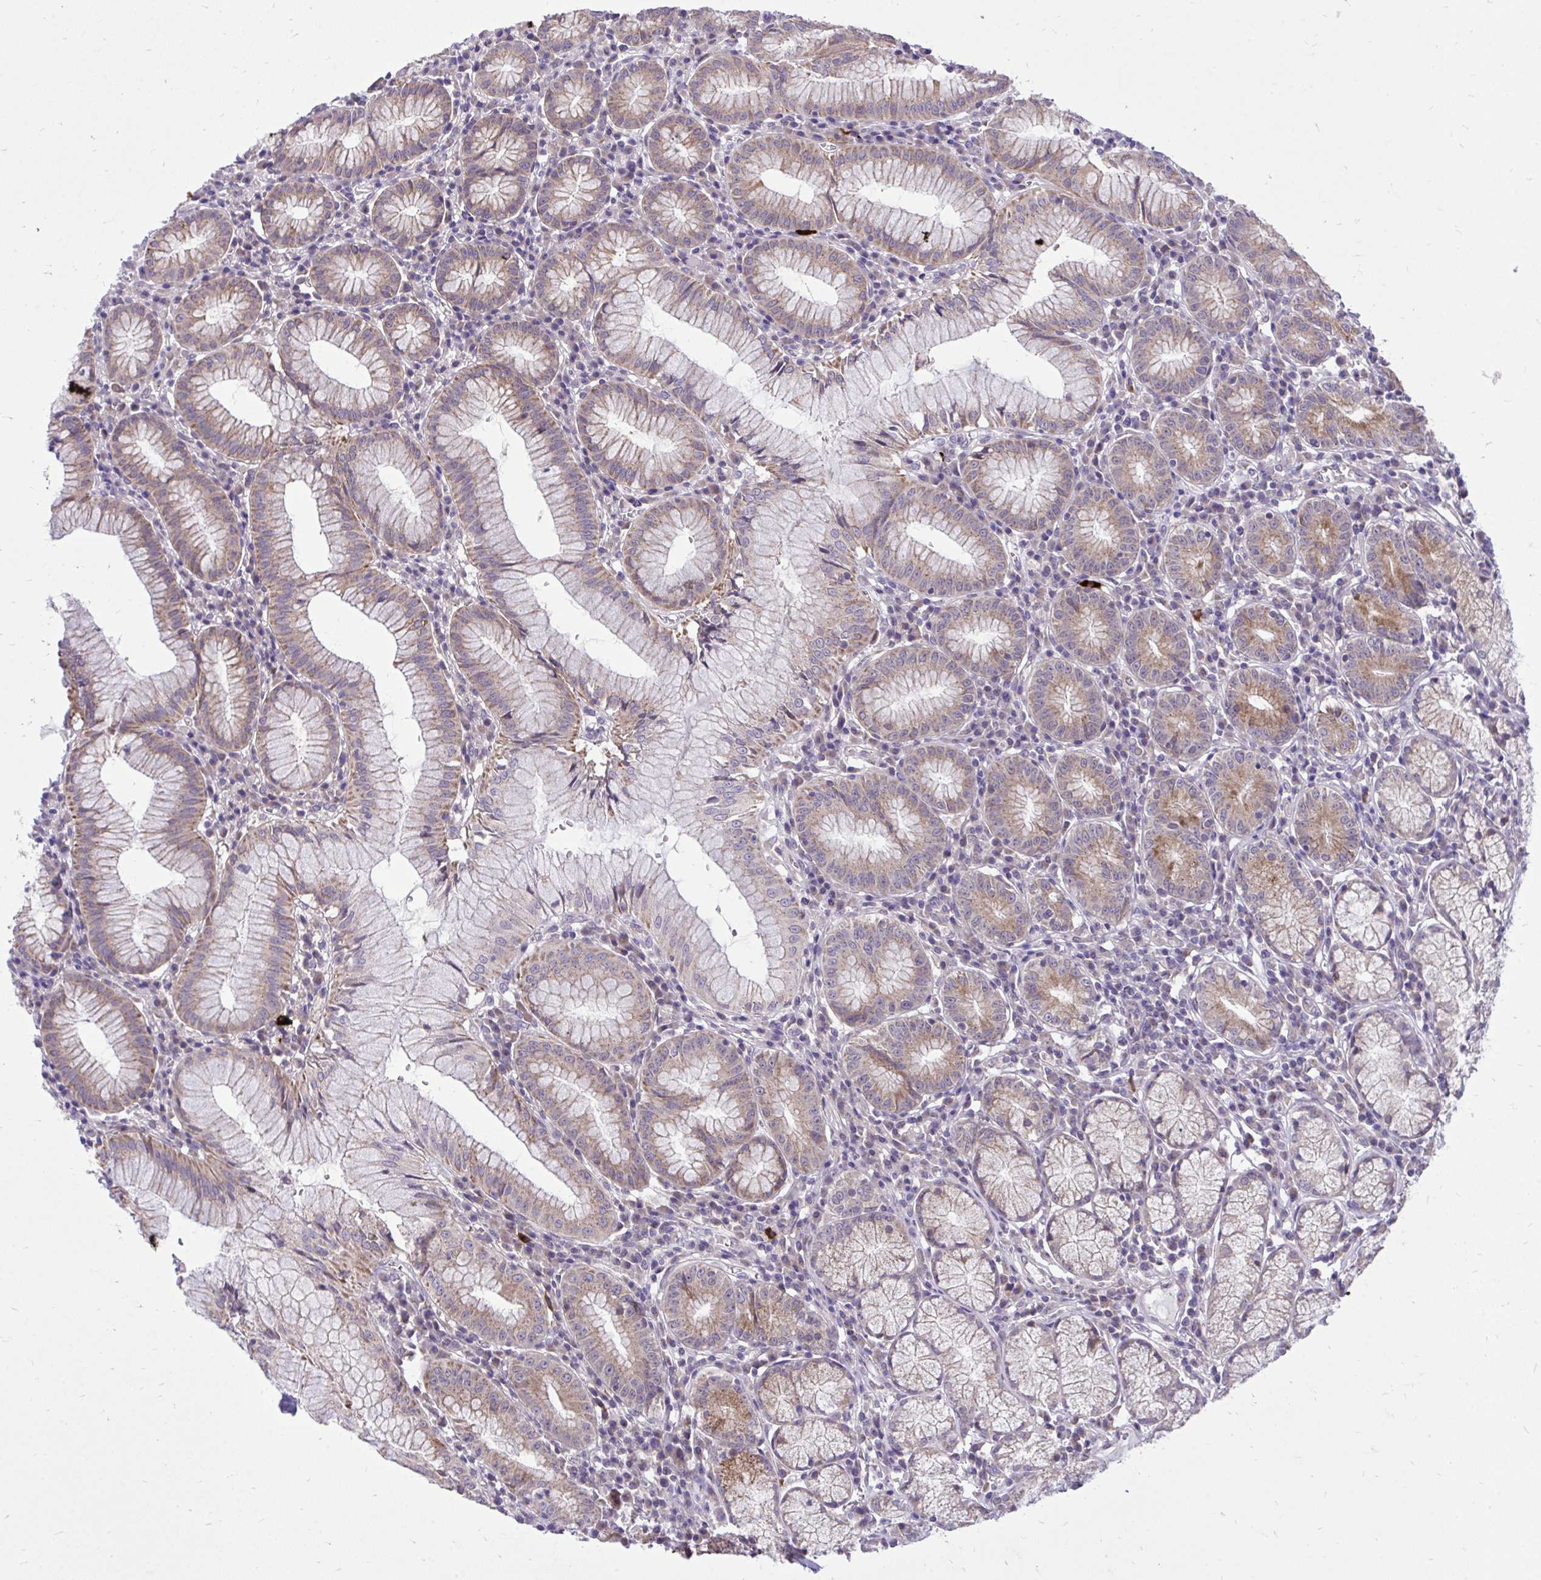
{"staining": {"intensity": "moderate", "quantity": ">75%", "location": "cytoplasmic/membranous"}, "tissue": "stomach", "cell_type": "Glandular cells", "image_type": "normal", "snomed": [{"axis": "morphology", "description": "Normal tissue, NOS"}, {"axis": "topography", "description": "Stomach"}], "caption": "Glandular cells show medium levels of moderate cytoplasmic/membranous expression in about >75% of cells in benign stomach. The protein is shown in brown color, while the nuclei are stained blue.", "gene": "CEACAM18", "patient": {"sex": "male", "age": 55}}